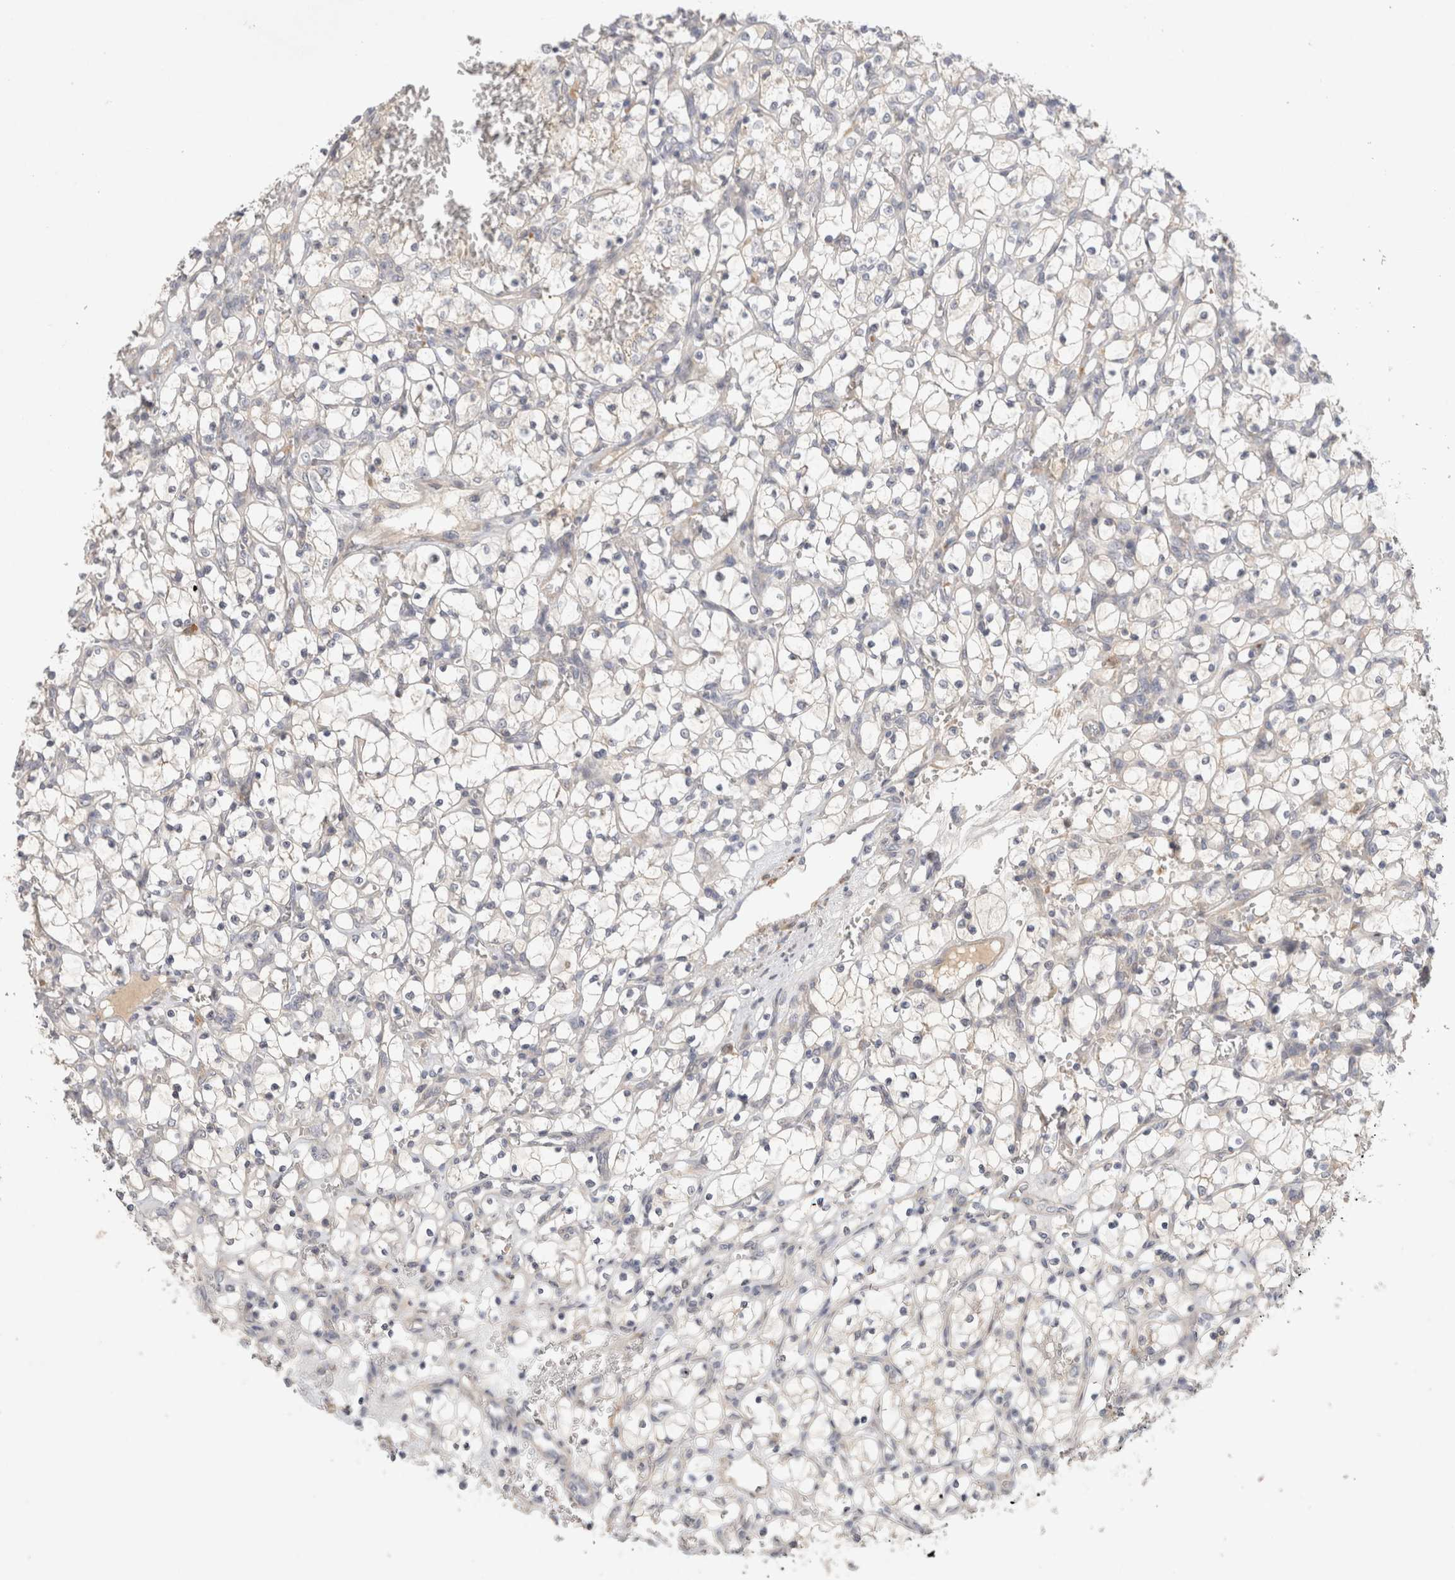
{"staining": {"intensity": "negative", "quantity": "none", "location": "none"}, "tissue": "renal cancer", "cell_type": "Tumor cells", "image_type": "cancer", "snomed": [{"axis": "morphology", "description": "Adenocarcinoma, NOS"}, {"axis": "topography", "description": "Kidney"}], "caption": "Tumor cells show no significant protein expression in renal cancer.", "gene": "BZW2", "patient": {"sex": "female", "age": 69}}